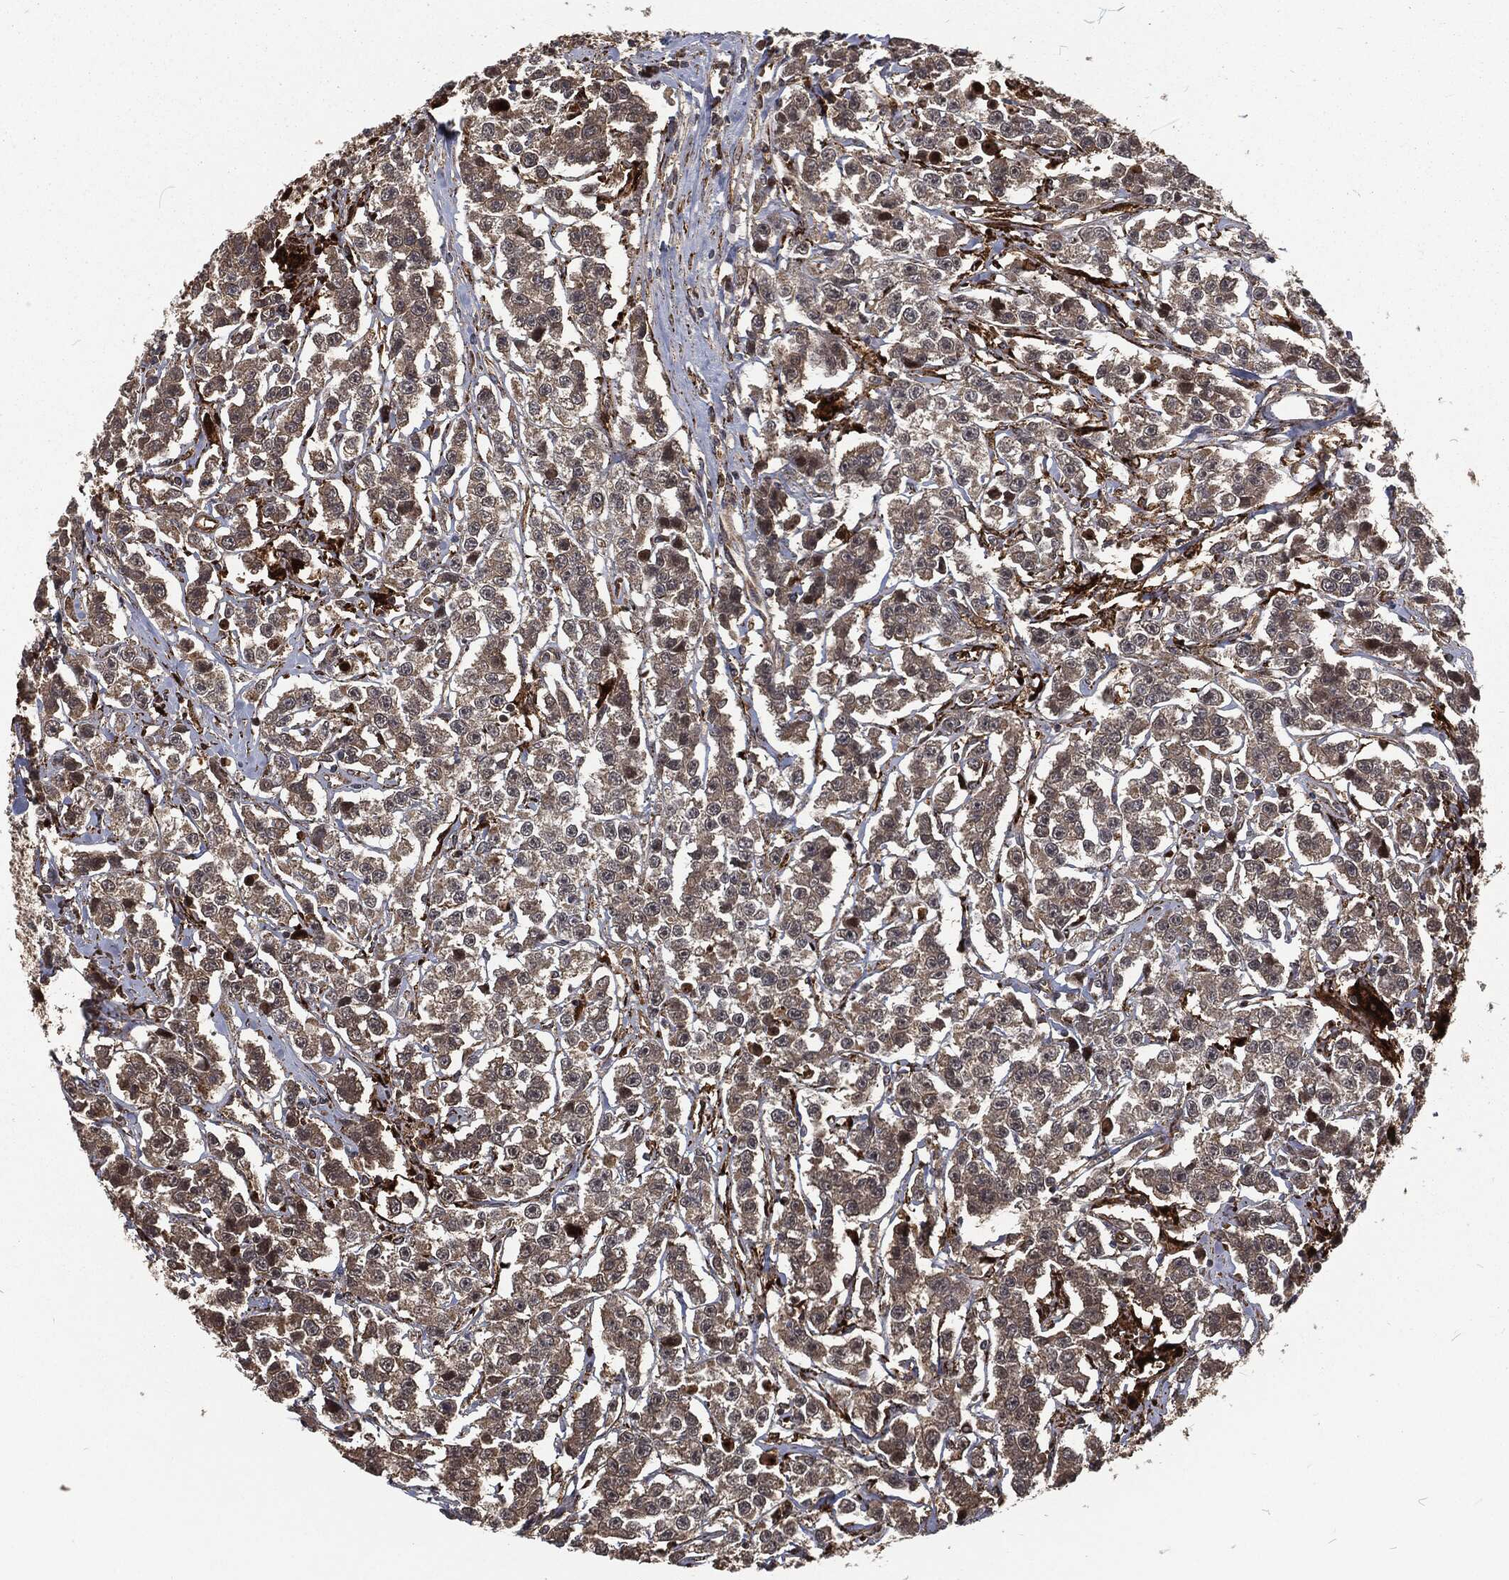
{"staining": {"intensity": "weak", "quantity": "25%-75%", "location": "cytoplasmic/membranous"}, "tissue": "testis cancer", "cell_type": "Tumor cells", "image_type": "cancer", "snomed": [{"axis": "morphology", "description": "Seminoma, NOS"}, {"axis": "topography", "description": "Testis"}], "caption": "This image shows immunohistochemistry staining of human testis cancer (seminoma), with low weak cytoplasmic/membranous expression in about 25%-75% of tumor cells.", "gene": "RFTN1", "patient": {"sex": "male", "age": 59}}